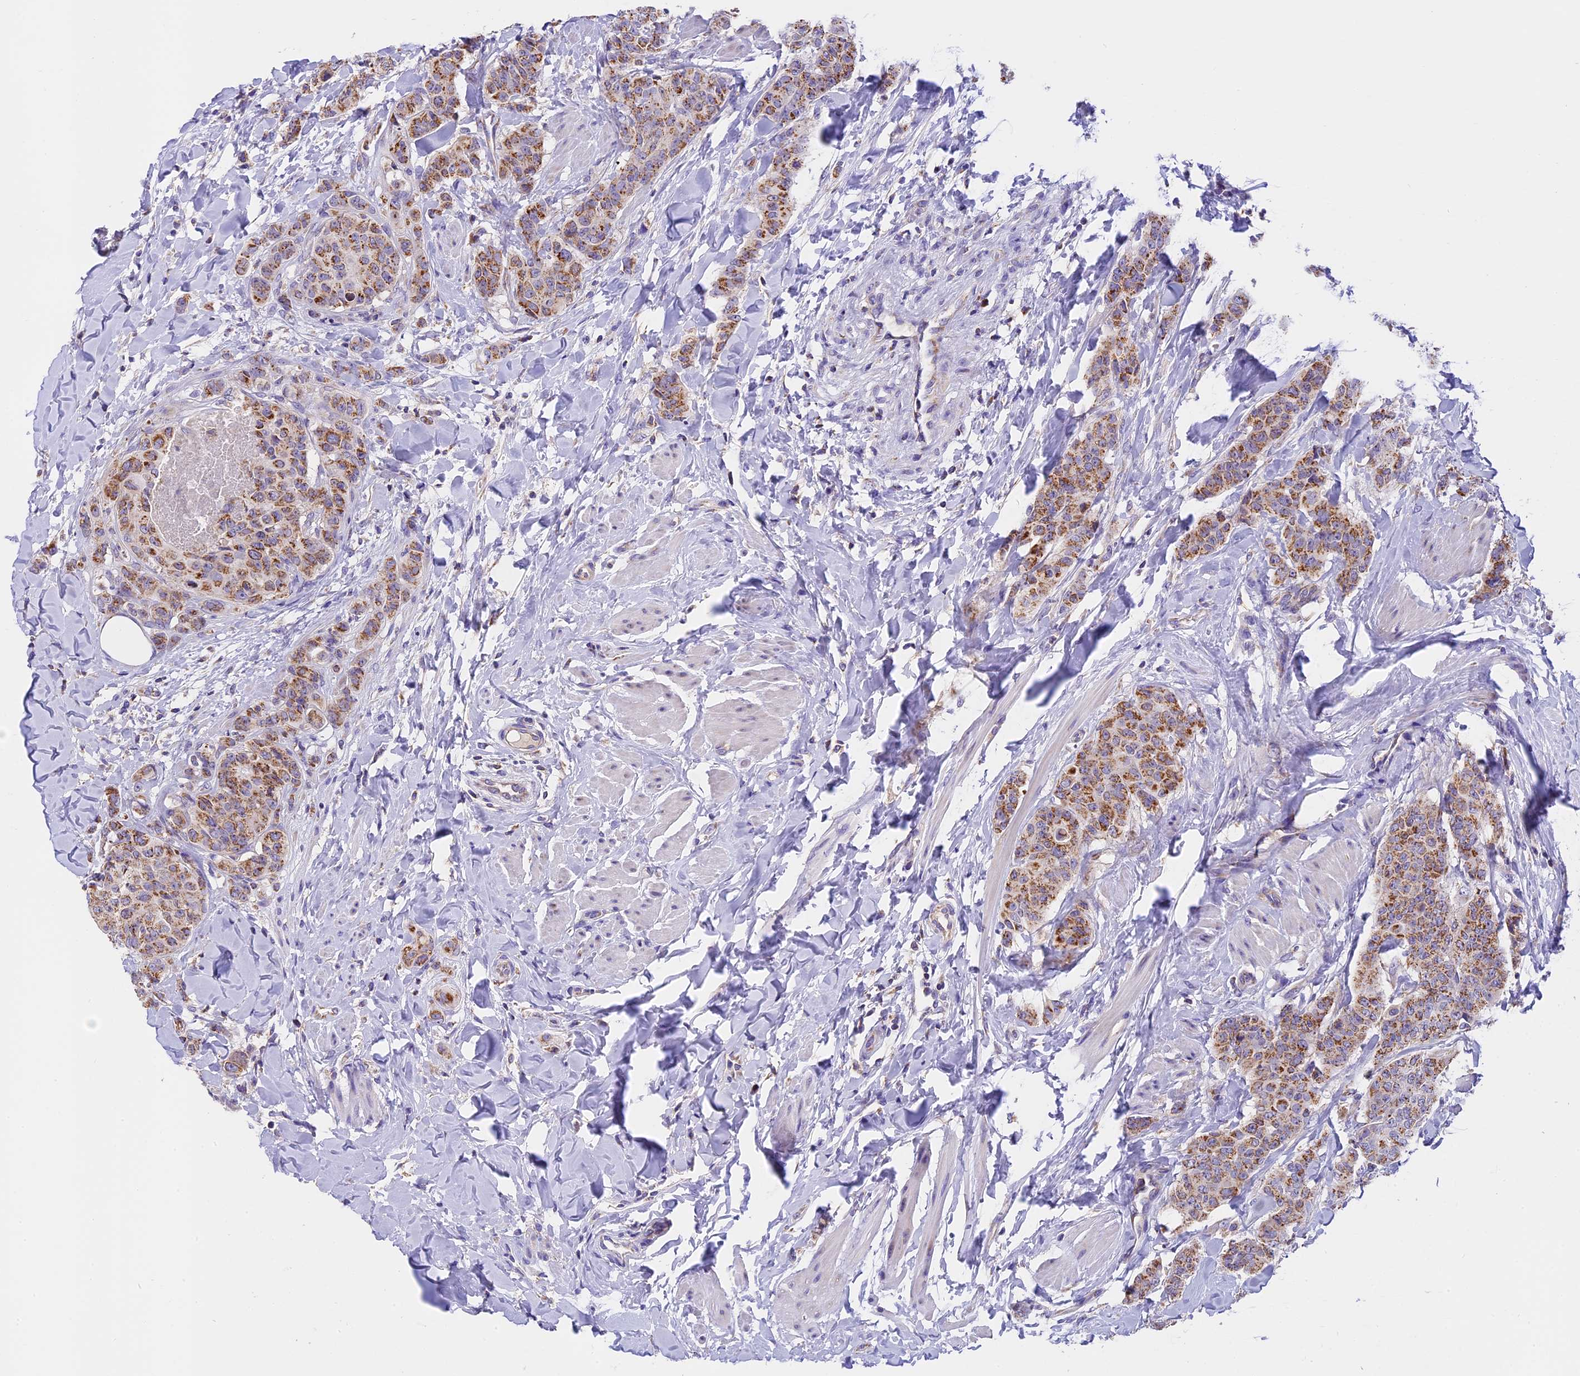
{"staining": {"intensity": "moderate", "quantity": ">75%", "location": "cytoplasmic/membranous"}, "tissue": "breast cancer", "cell_type": "Tumor cells", "image_type": "cancer", "snomed": [{"axis": "morphology", "description": "Duct carcinoma"}, {"axis": "topography", "description": "Breast"}], "caption": "Infiltrating ductal carcinoma (breast) tissue shows moderate cytoplasmic/membranous expression in approximately >75% of tumor cells, visualized by immunohistochemistry.", "gene": "MGME1", "patient": {"sex": "female", "age": 40}}